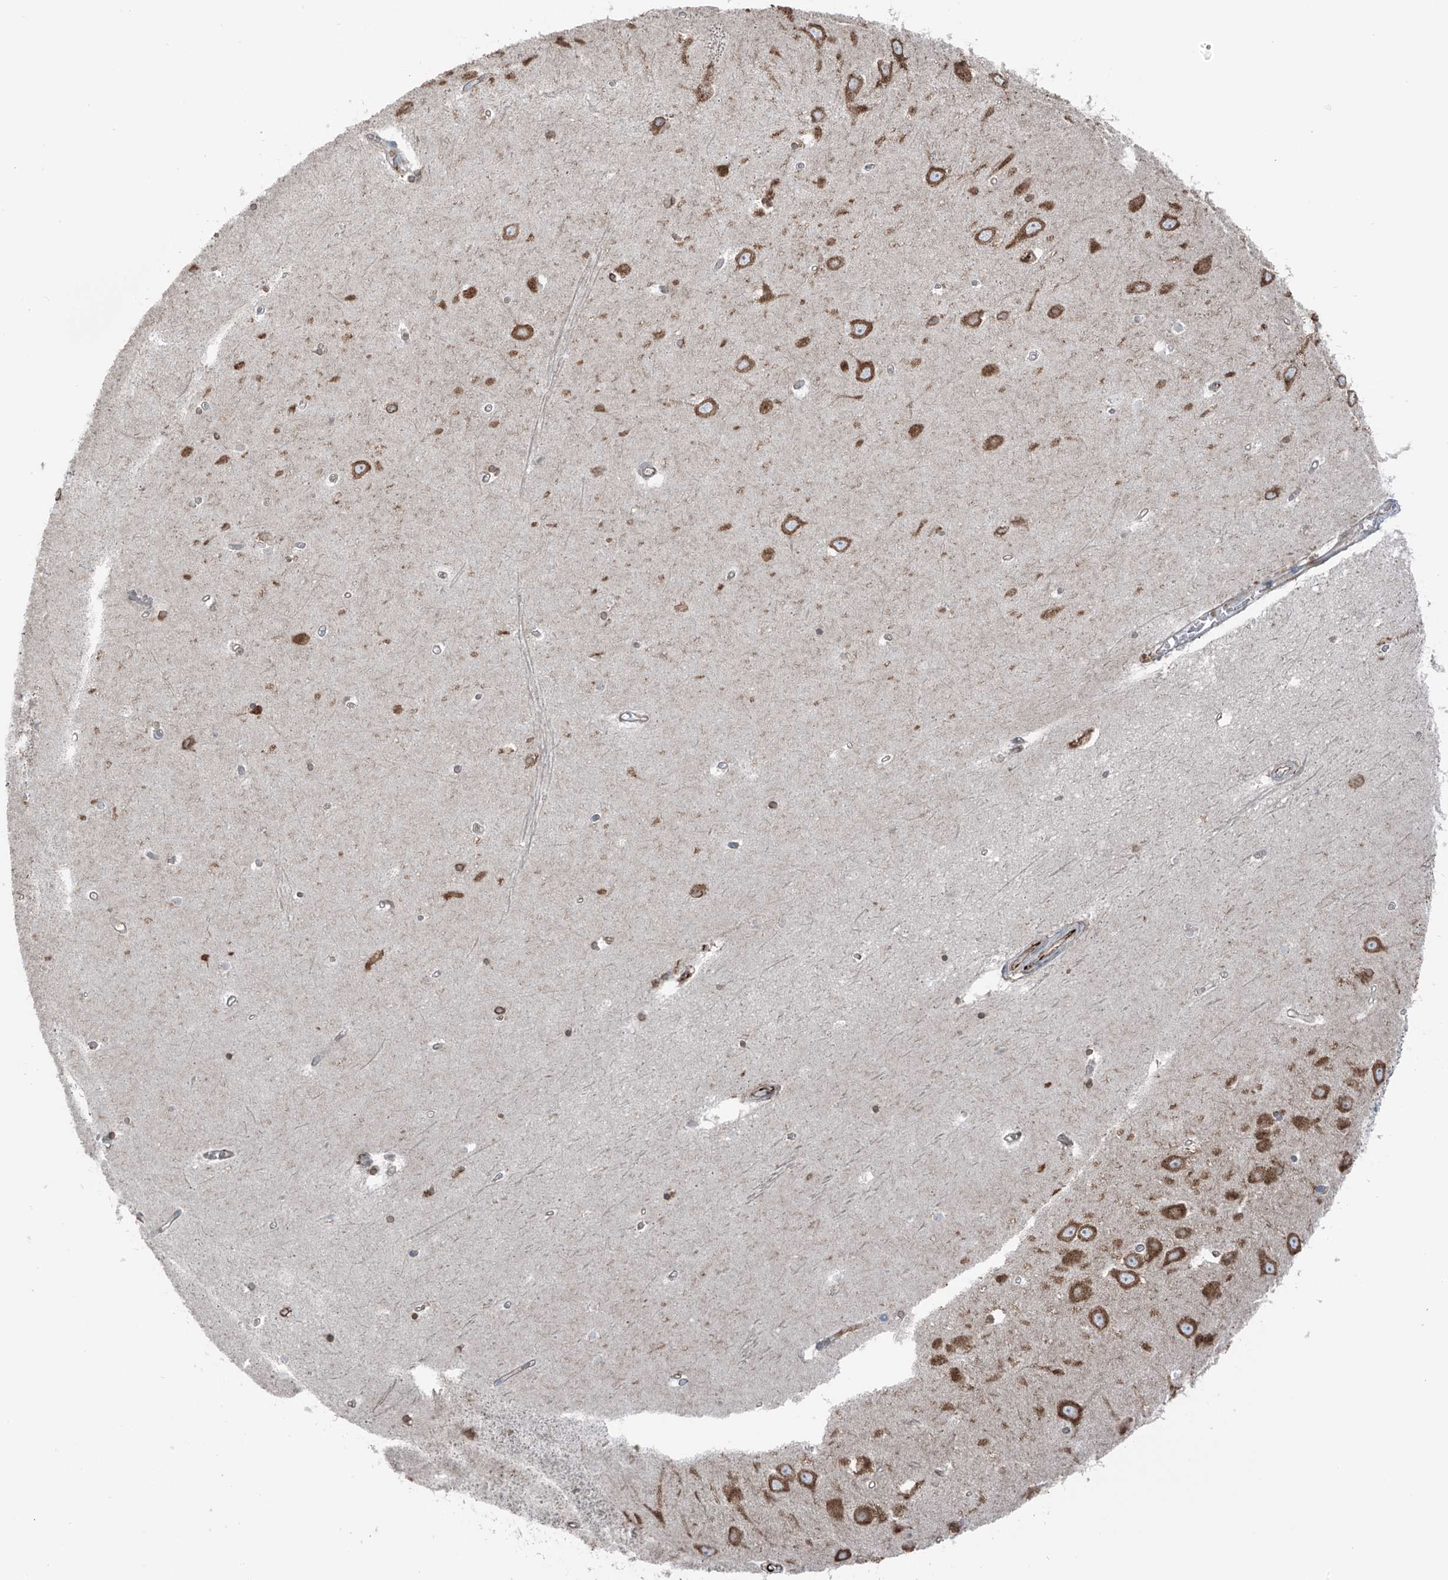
{"staining": {"intensity": "moderate", "quantity": "25%-75%", "location": "cytoplasmic/membranous"}, "tissue": "hippocampus", "cell_type": "Glial cells", "image_type": "normal", "snomed": [{"axis": "morphology", "description": "Normal tissue, NOS"}, {"axis": "topography", "description": "Hippocampus"}], "caption": "Protein expression analysis of normal hippocampus demonstrates moderate cytoplasmic/membranous staining in about 25%-75% of glial cells.", "gene": "ERLEC1", "patient": {"sex": "female", "age": 64}}